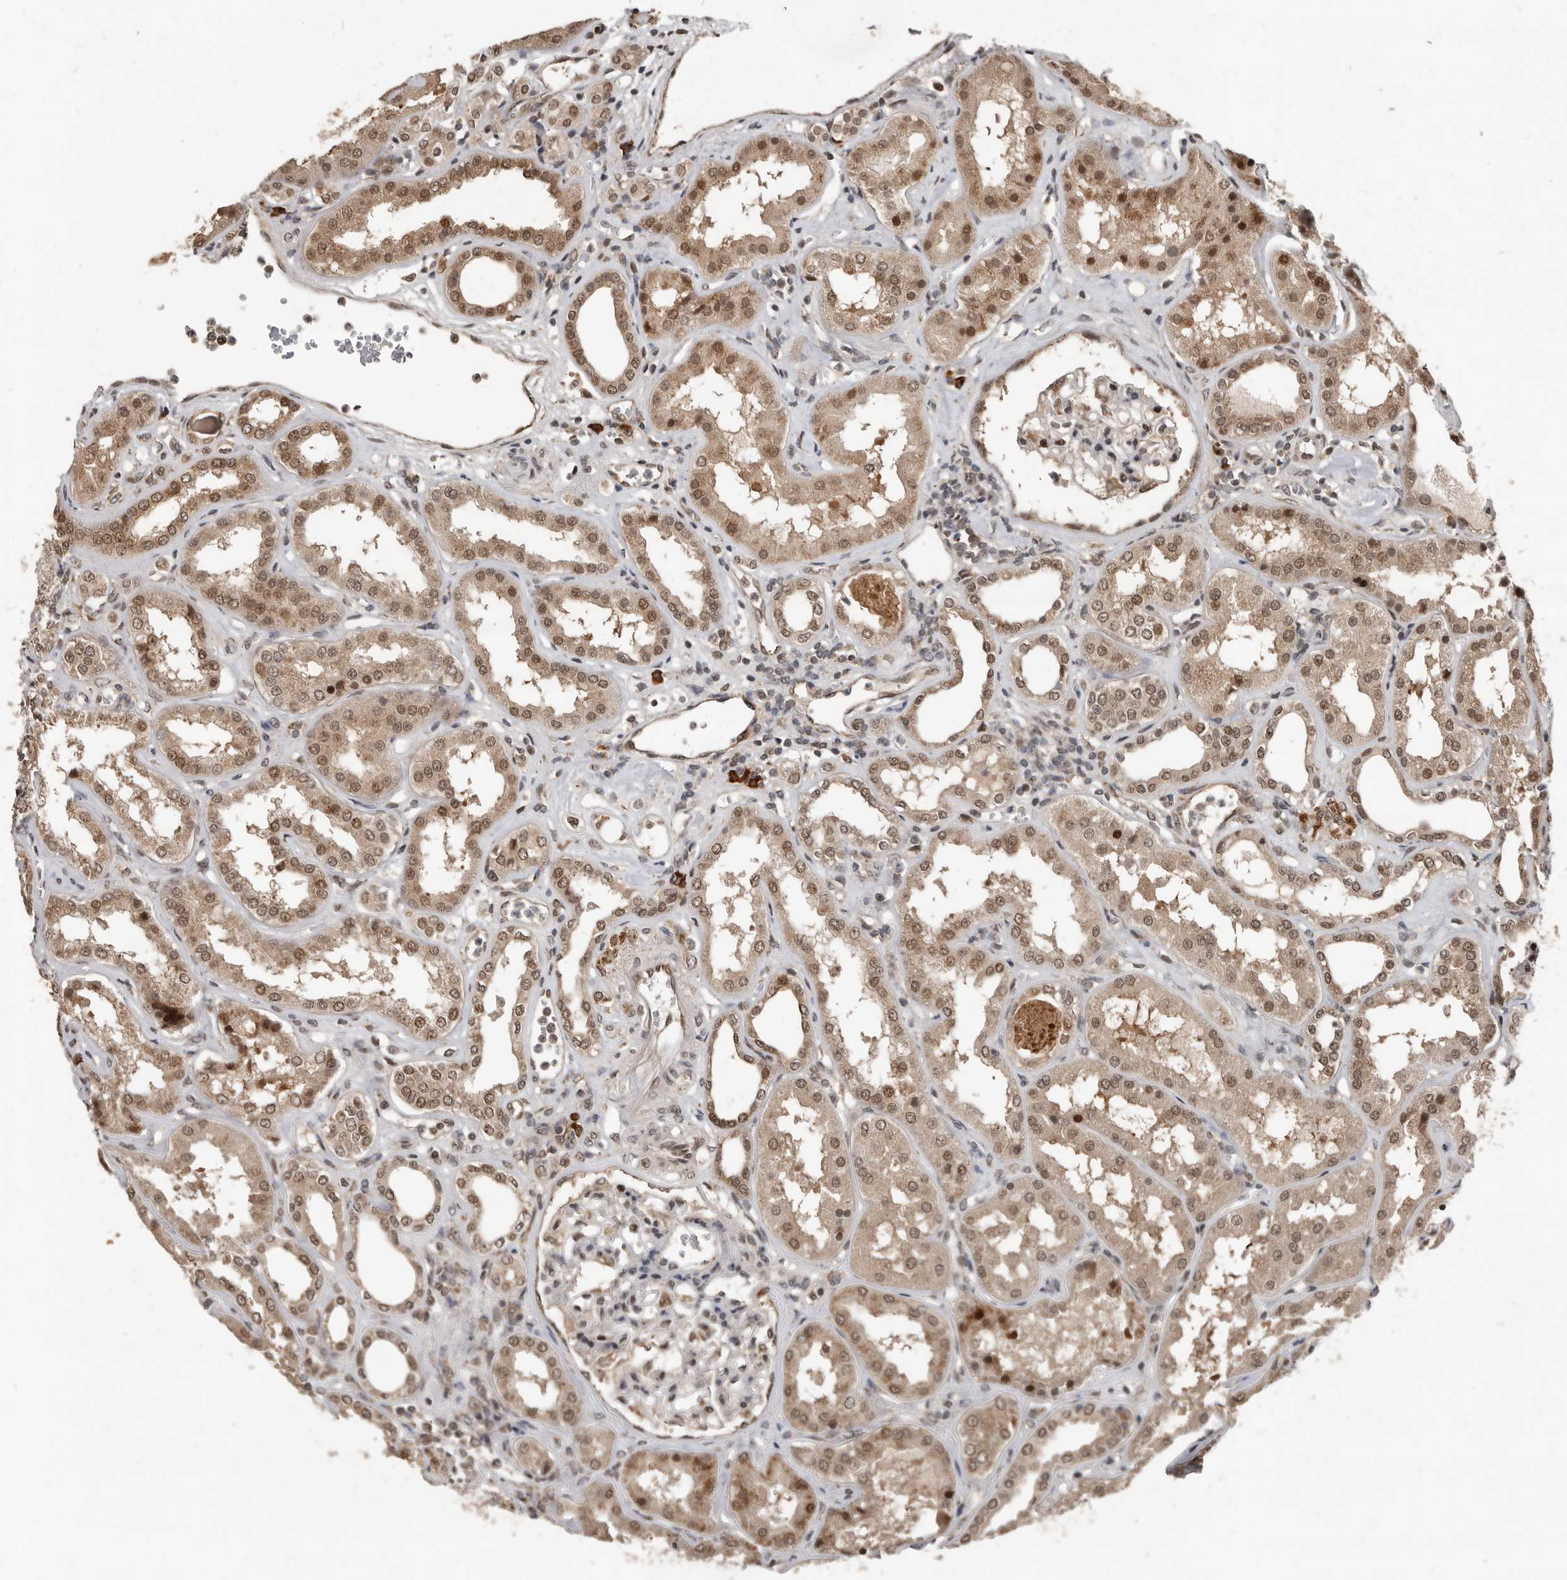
{"staining": {"intensity": "moderate", "quantity": "25%-75%", "location": "cytoplasmic/membranous,nuclear"}, "tissue": "kidney", "cell_type": "Cells in glomeruli", "image_type": "normal", "snomed": [{"axis": "morphology", "description": "Normal tissue, NOS"}, {"axis": "topography", "description": "Kidney"}], "caption": "Immunohistochemical staining of unremarkable kidney shows moderate cytoplasmic/membranous,nuclear protein staining in approximately 25%-75% of cells in glomeruli. (brown staining indicates protein expression, while blue staining denotes nuclei).", "gene": "LRGUK", "patient": {"sex": "female", "age": 56}}